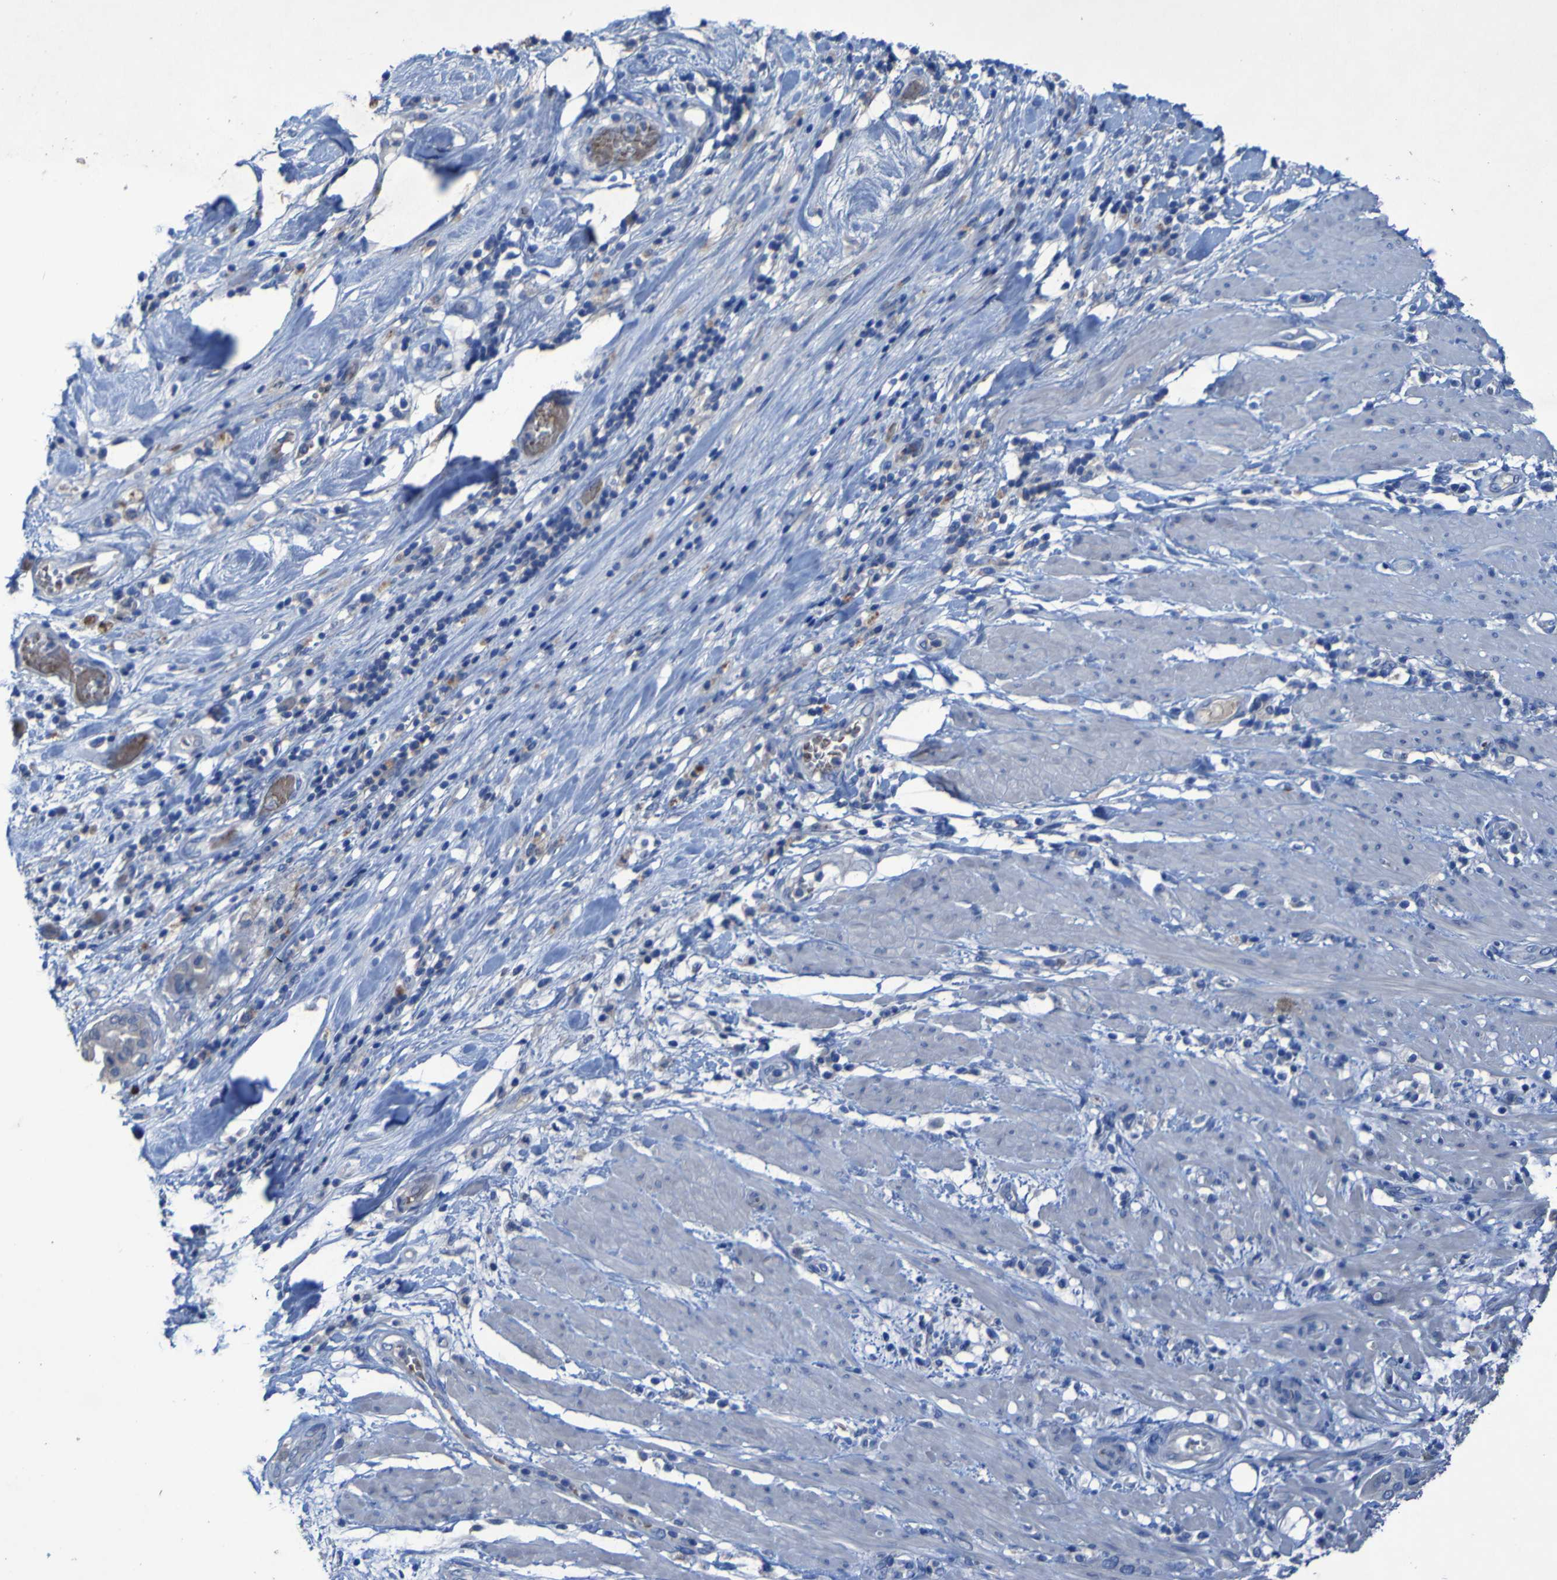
{"staining": {"intensity": "negative", "quantity": "none", "location": "none"}, "tissue": "pancreatic cancer", "cell_type": "Tumor cells", "image_type": "cancer", "snomed": [{"axis": "morphology", "description": "Adenocarcinoma, NOS"}, {"axis": "morphology", "description": "Adenocarcinoma, metastatic, NOS"}, {"axis": "topography", "description": "Lymph node"}, {"axis": "topography", "description": "Pancreas"}, {"axis": "topography", "description": "Duodenum"}], "caption": "IHC histopathology image of pancreatic cancer (adenocarcinoma) stained for a protein (brown), which exhibits no positivity in tumor cells. (Stains: DAB IHC with hematoxylin counter stain, Microscopy: brightfield microscopy at high magnification).", "gene": "SGK2", "patient": {"sex": "female", "age": 64}}